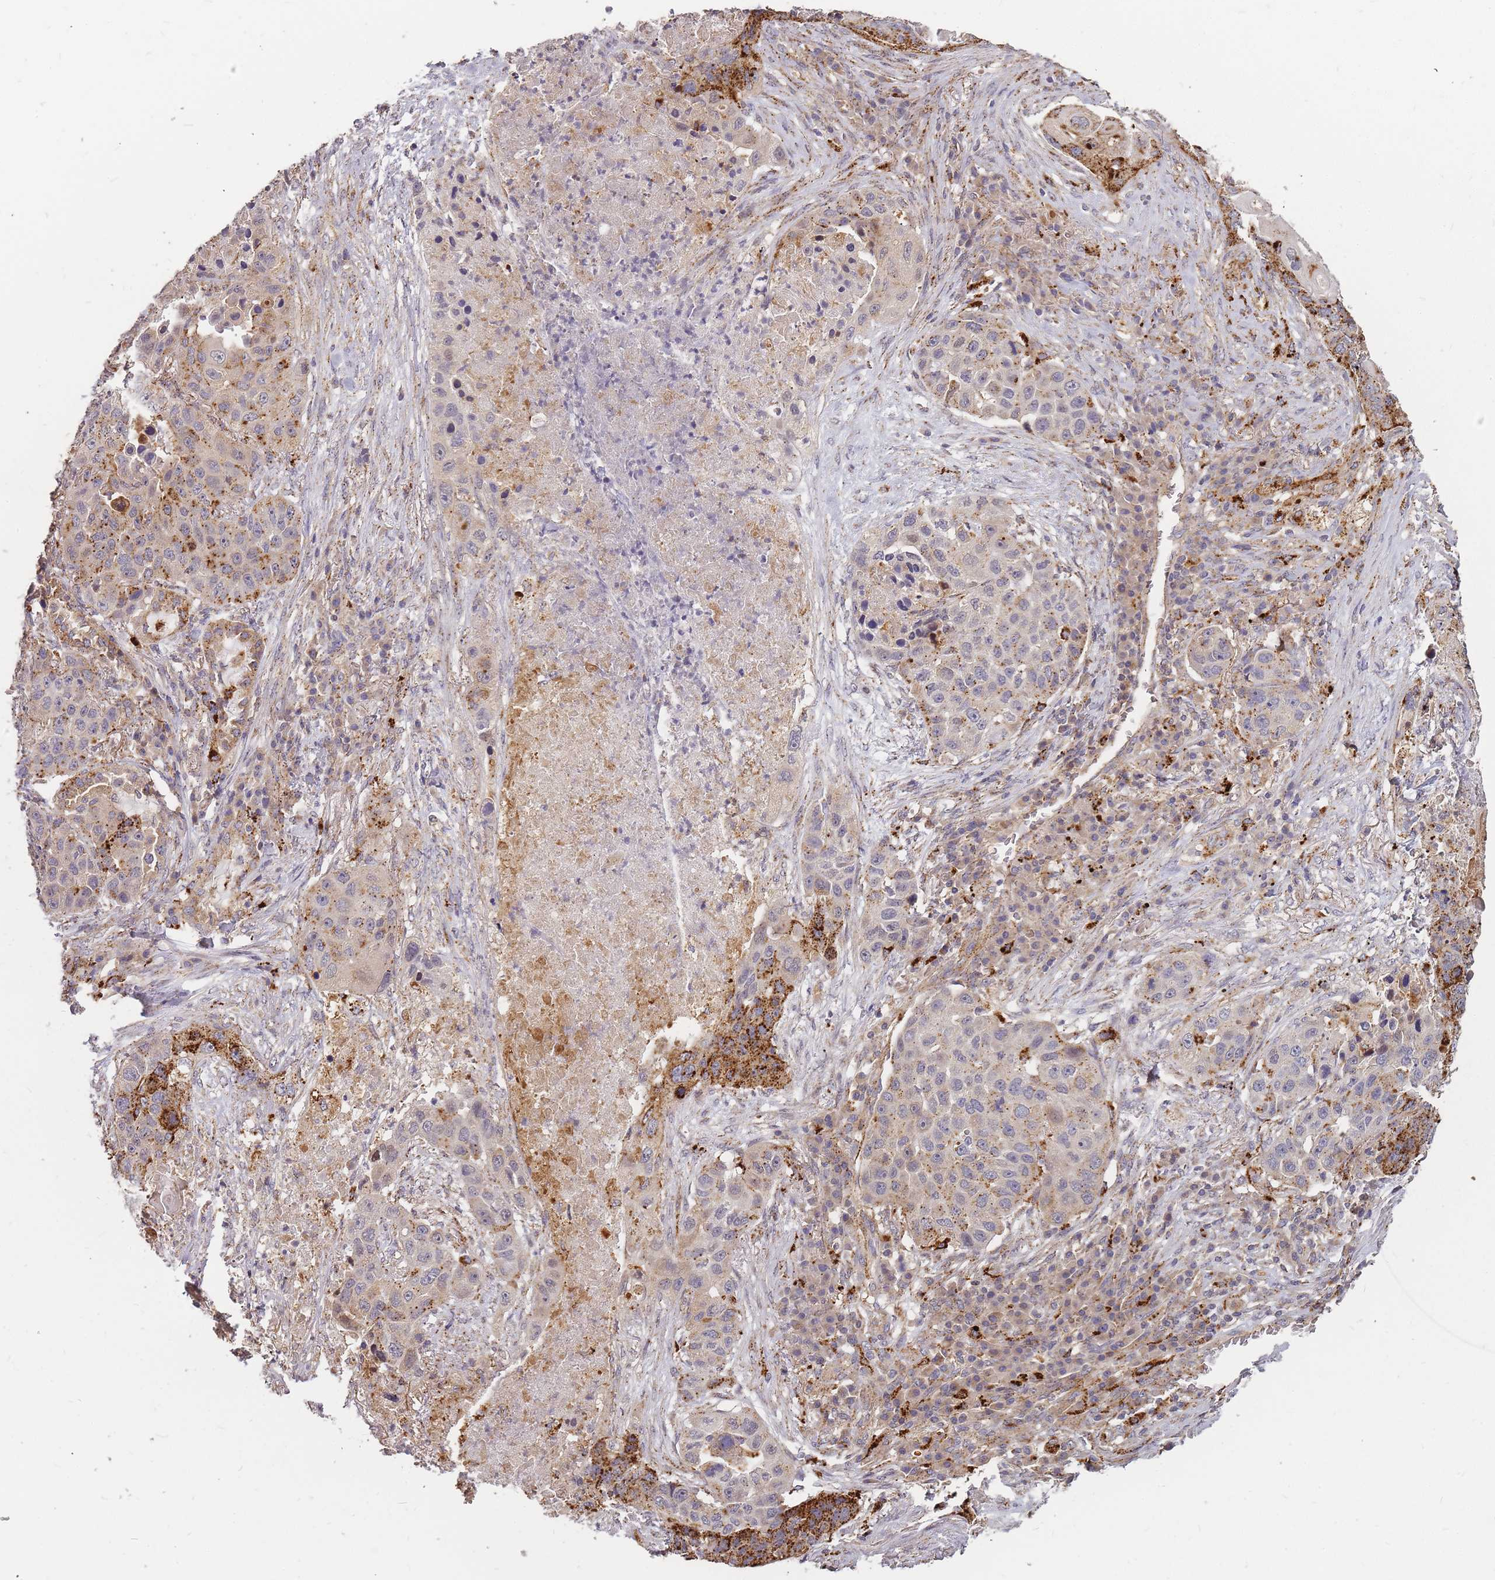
{"staining": {"intensity": "strong", "quantity": "25%-75%", "location": "cytoplasmic/membranous"}, "tissue": "lung cancer", "cell_type": "Tumor cells", "image_type": "cancer", "snomed": [{"axis": "morphology", "description": "Squamous cell carcinoma, NOS"}, {"axis": "topography", "description": "Lung"}], "caption": "An image showing strong cytoplasmic/membranous positivity in about 25%-75% of tumor cells in lung cancer (squamous cell carcinoma), as visualized by brown immunohistochemical staining.", "gene": "ATG5", "patient": {"sex": "female", "age": 63}}